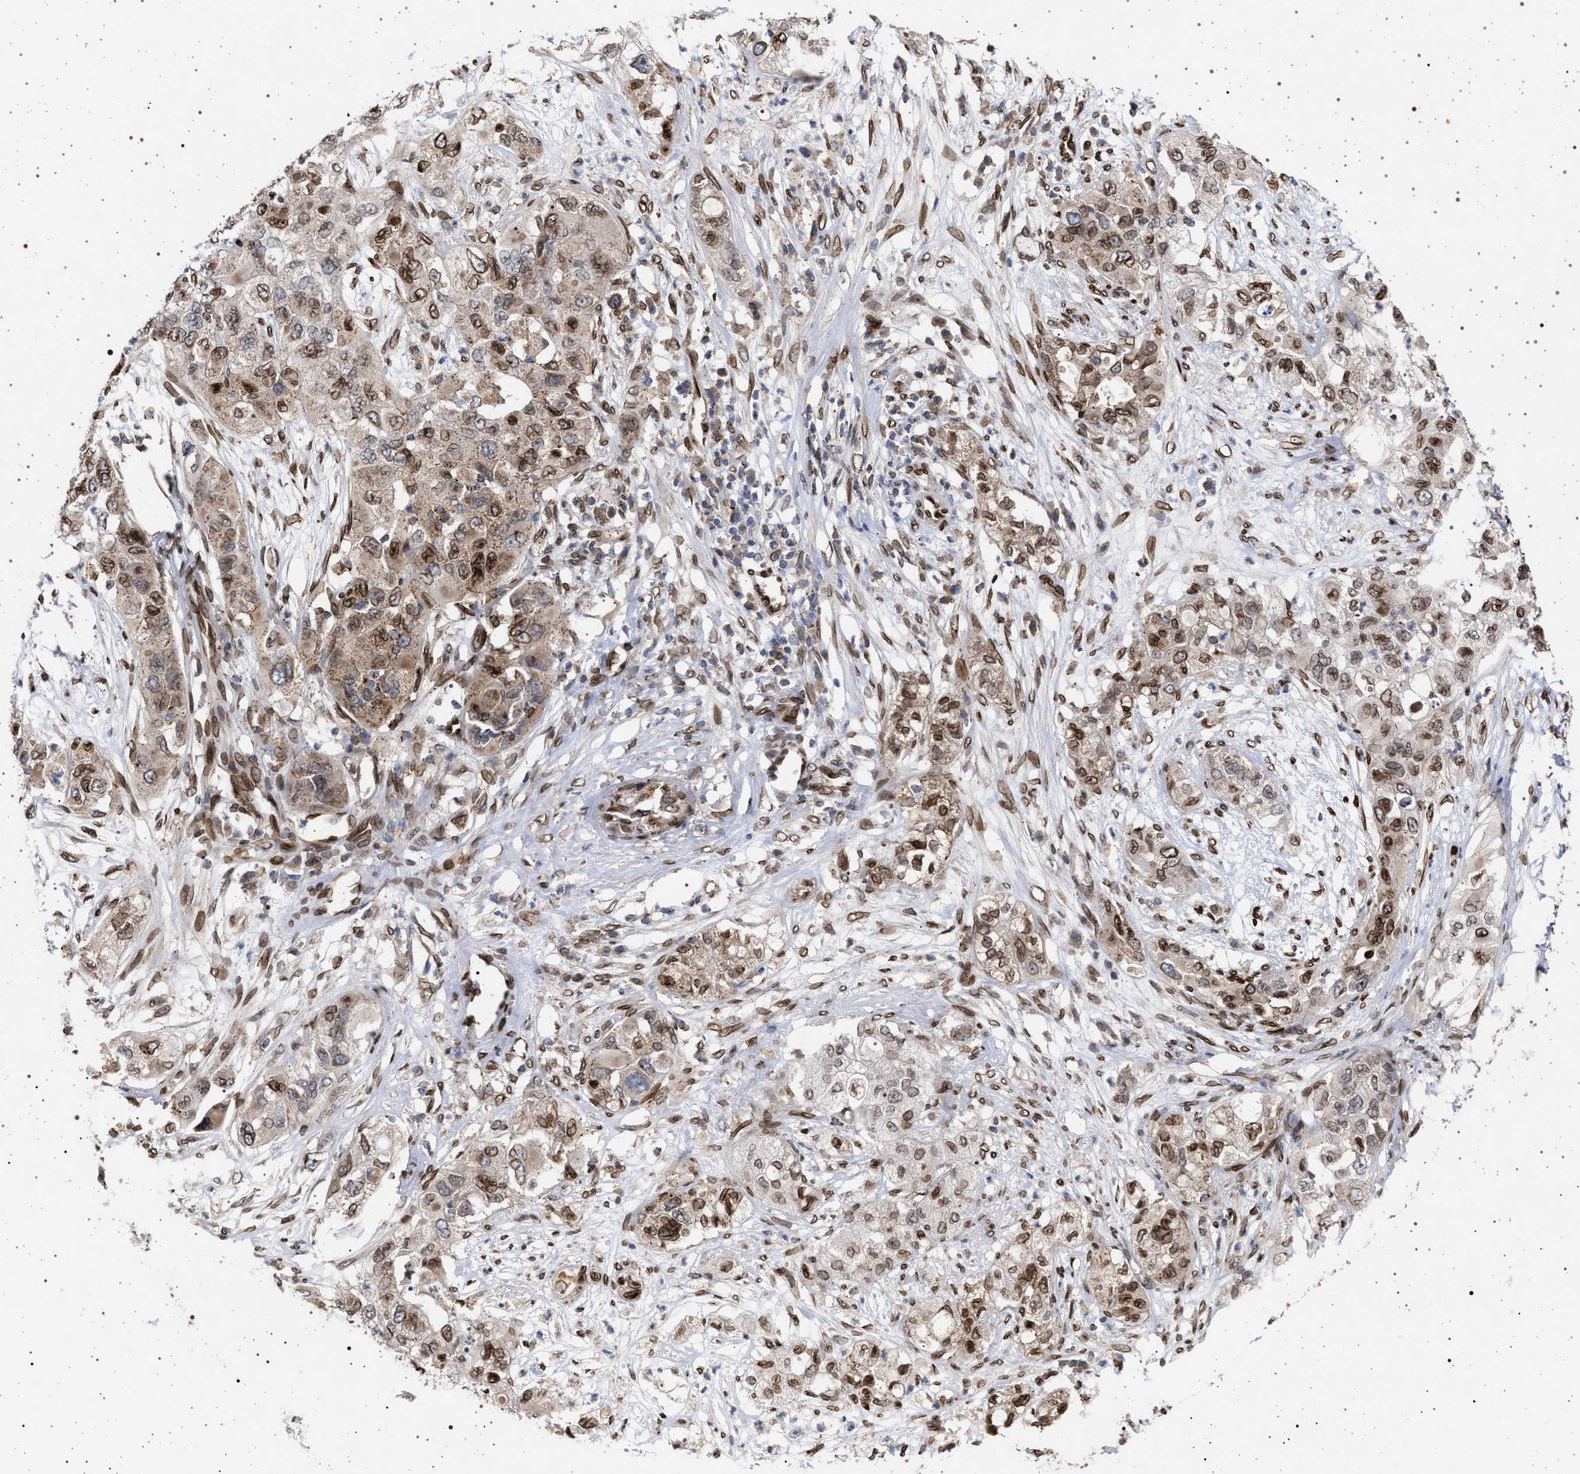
{"staining": {"intensity": "moderate", "quantity": ">75%", "location": "cytoplasmic/membranous,nuclear"}, "tissue": "pancreatic cancer", "cell_type": "Tumor cells", "image_type": "cancer", "snomed": [{"axis": "morphology", "description": "Adenocarcinoma, NOS"}, {"axis": "topography", "description": "Pancreas"}], "caption": "High-magnification brightfield microscopy of pancreatic cancer stained with DAB (brown) and counterstained with hematoxylin (blue). tumor cells exhibit moderate cytoplasmic/membranous and nuclear expression is present in about>75% of cells. The staining is performed using DAB brown chromogen to label protein expression. The nuclei are counter-stained blue using hematoxylin.", "gene": "ING2", "patient": {"sex": "female", "age": 78}}